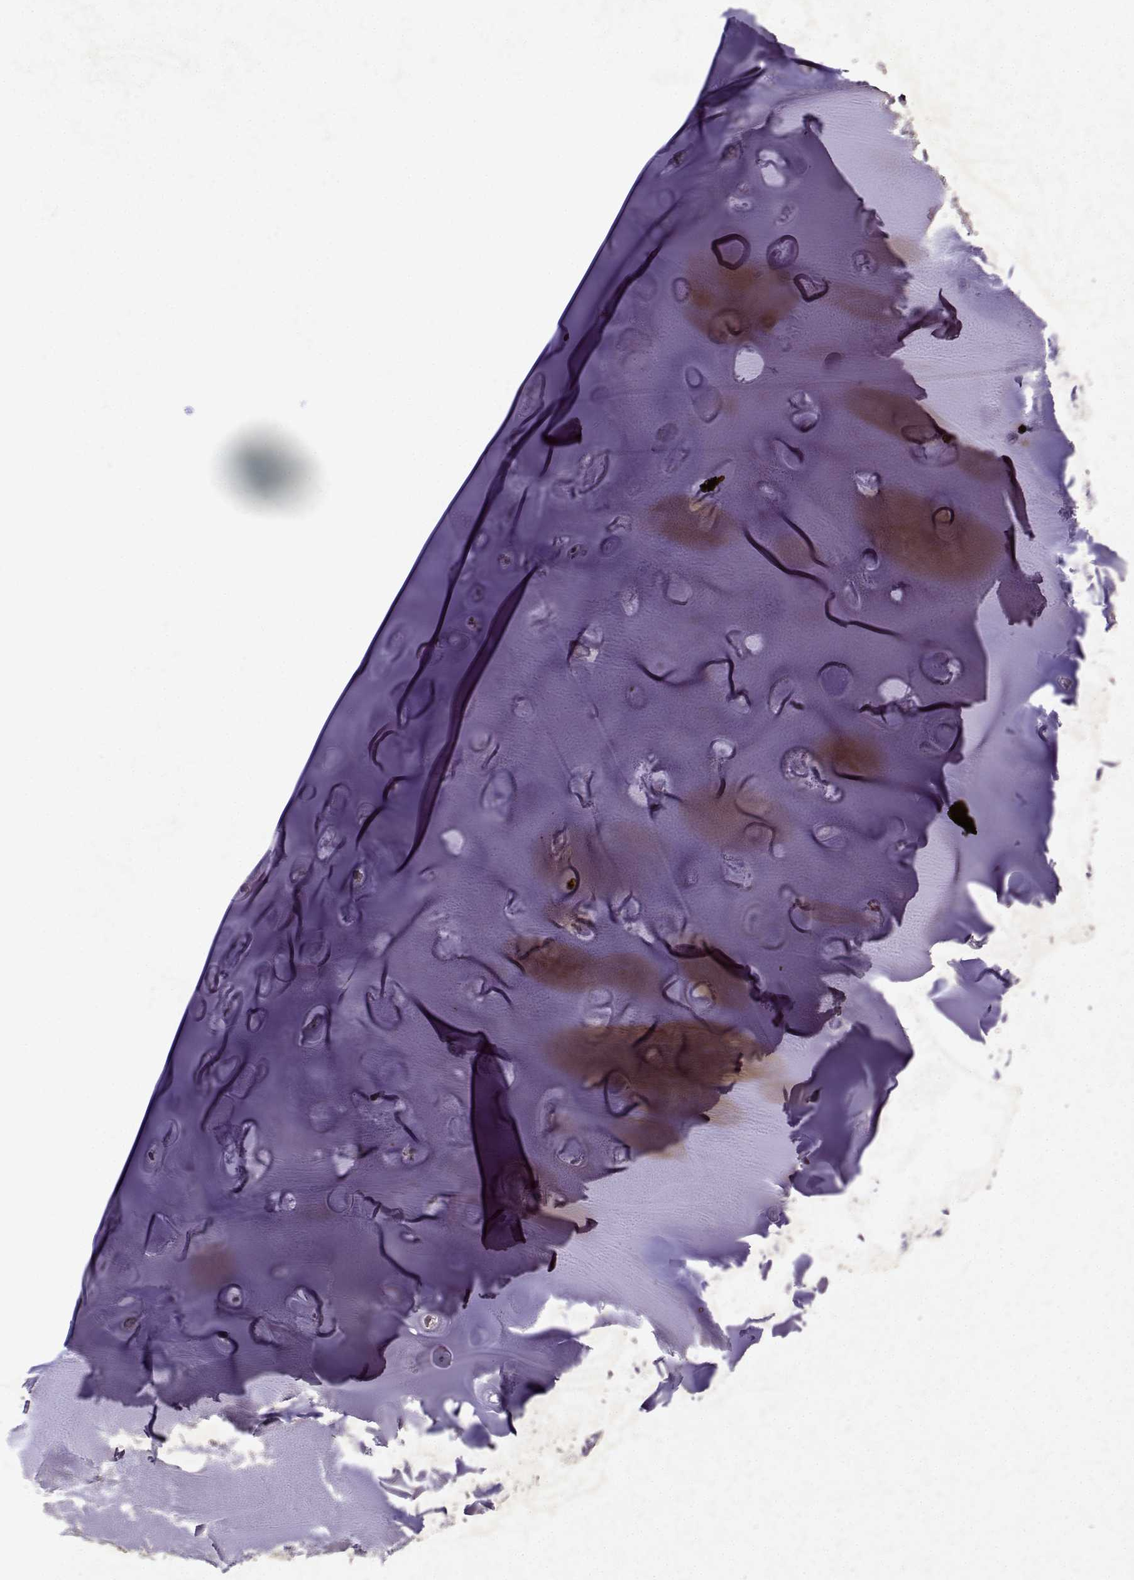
{"staining": {"intensity": "negative", "quantity": "none", "location": "none"}, "tissue": "adipose tissue", "cell_type": "Adipocytes", "image_type": "normal", "snomed": [{"axis": "morphology", "description": "Normal tissue, NOS"}, {"axis": "morphology", "description": "Squamous cell carcinoma, NOS"}, {"axis": "topography", "description": "Cartilage tissue"}, {"axis": "topography", "description": "Lung"}], "caption": "Adipocytes show no significant staining in normal adipose tissue.", "gene": "DDX56", "patient": {"sex": "male", "age": 66}}